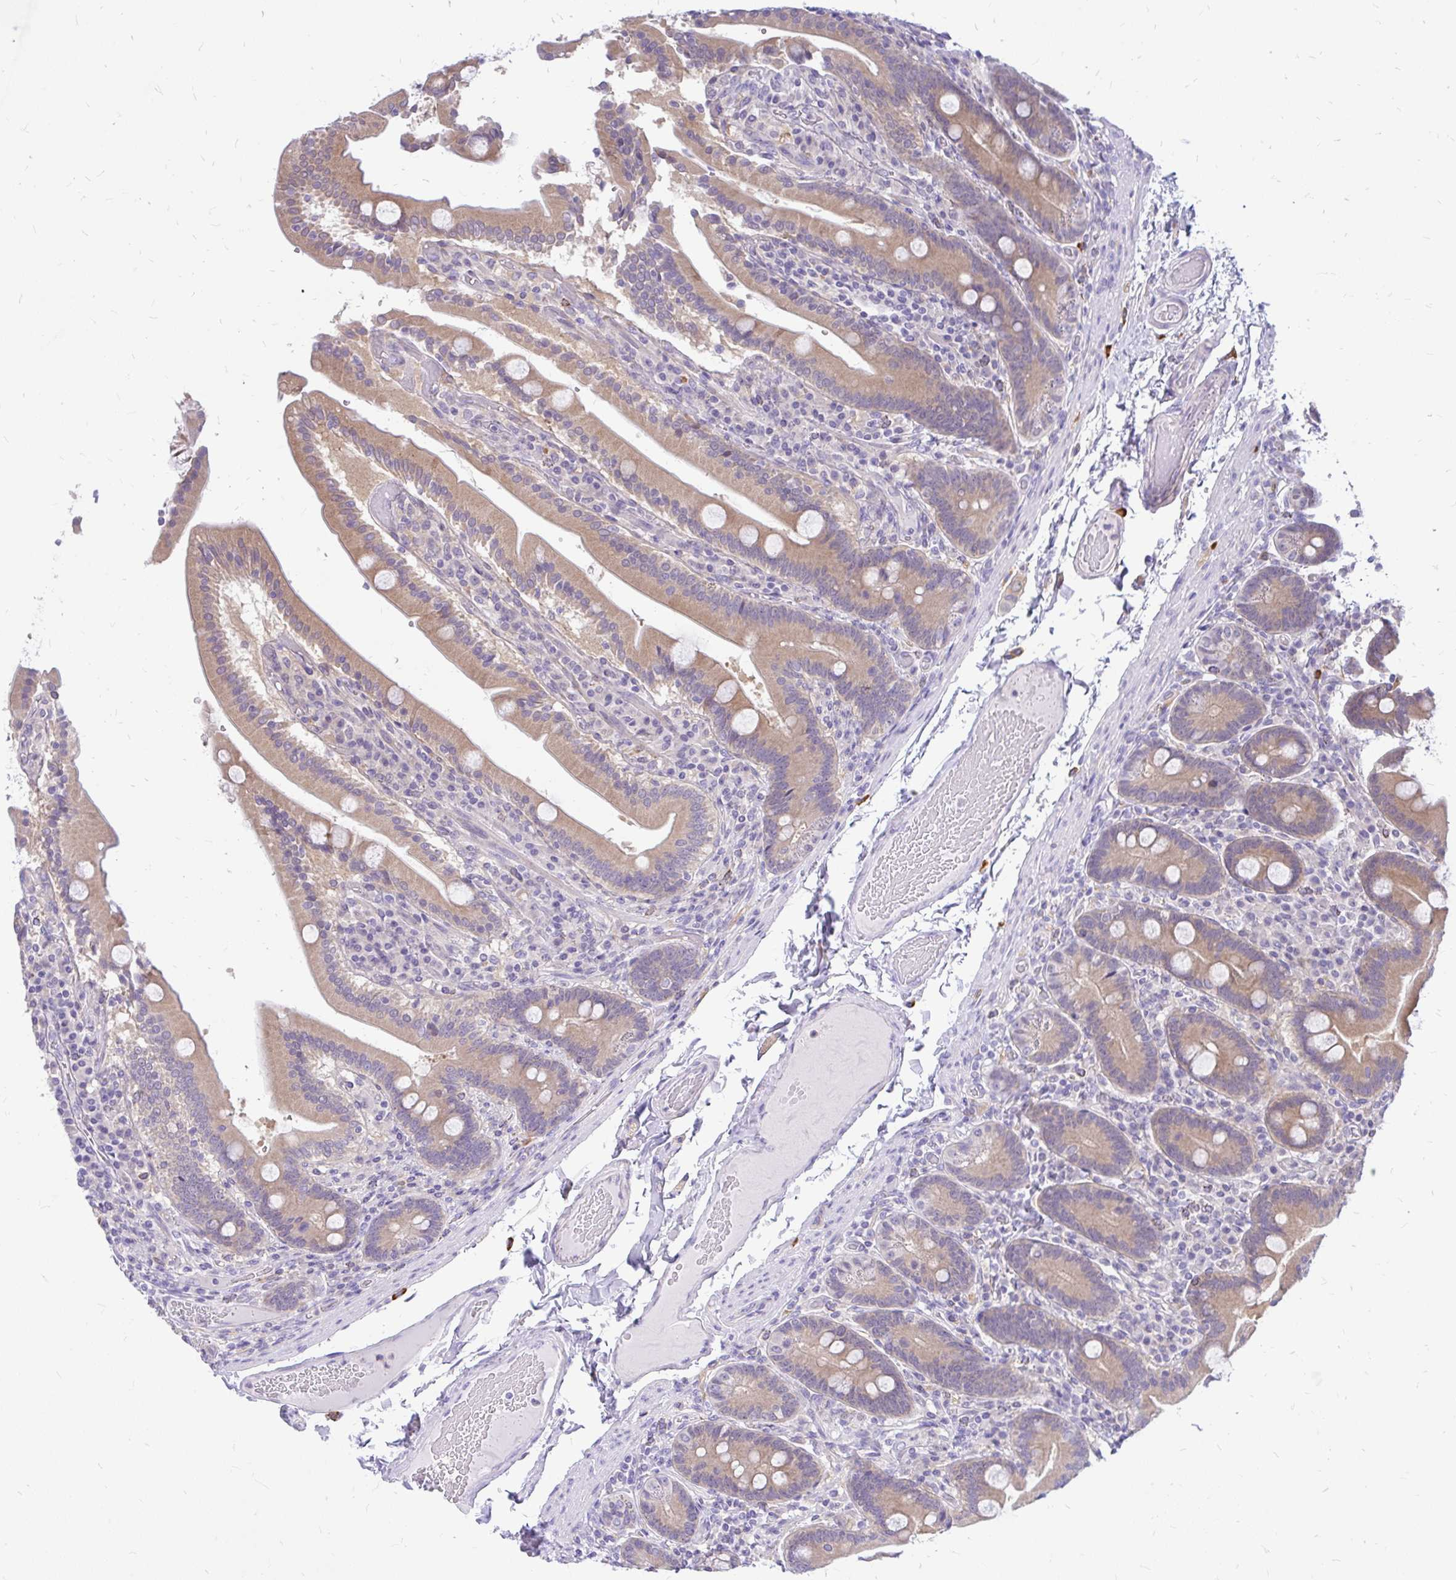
{"staining": {"intensity": "moderate", "quantity": "25%-75%", "location": "cytoplasmic/membranous"}, "tissue": "duodenum", "cell_type": "Glandular cells", "image_type": "normal", "snomed": [{"axis": "morphology", "description": "Normal tissue, NOS"}, {"axis": "topography", "description": "Duodenum"}], "caption": "Moderate cytoplasmic/membranous expression for a protein is identified in about 25%-75% of glandular cells of normal duodenum using immunohistochemistry.", "gene": "MAP1LC3A", "patient": {"sex": "female", "age": 62}}